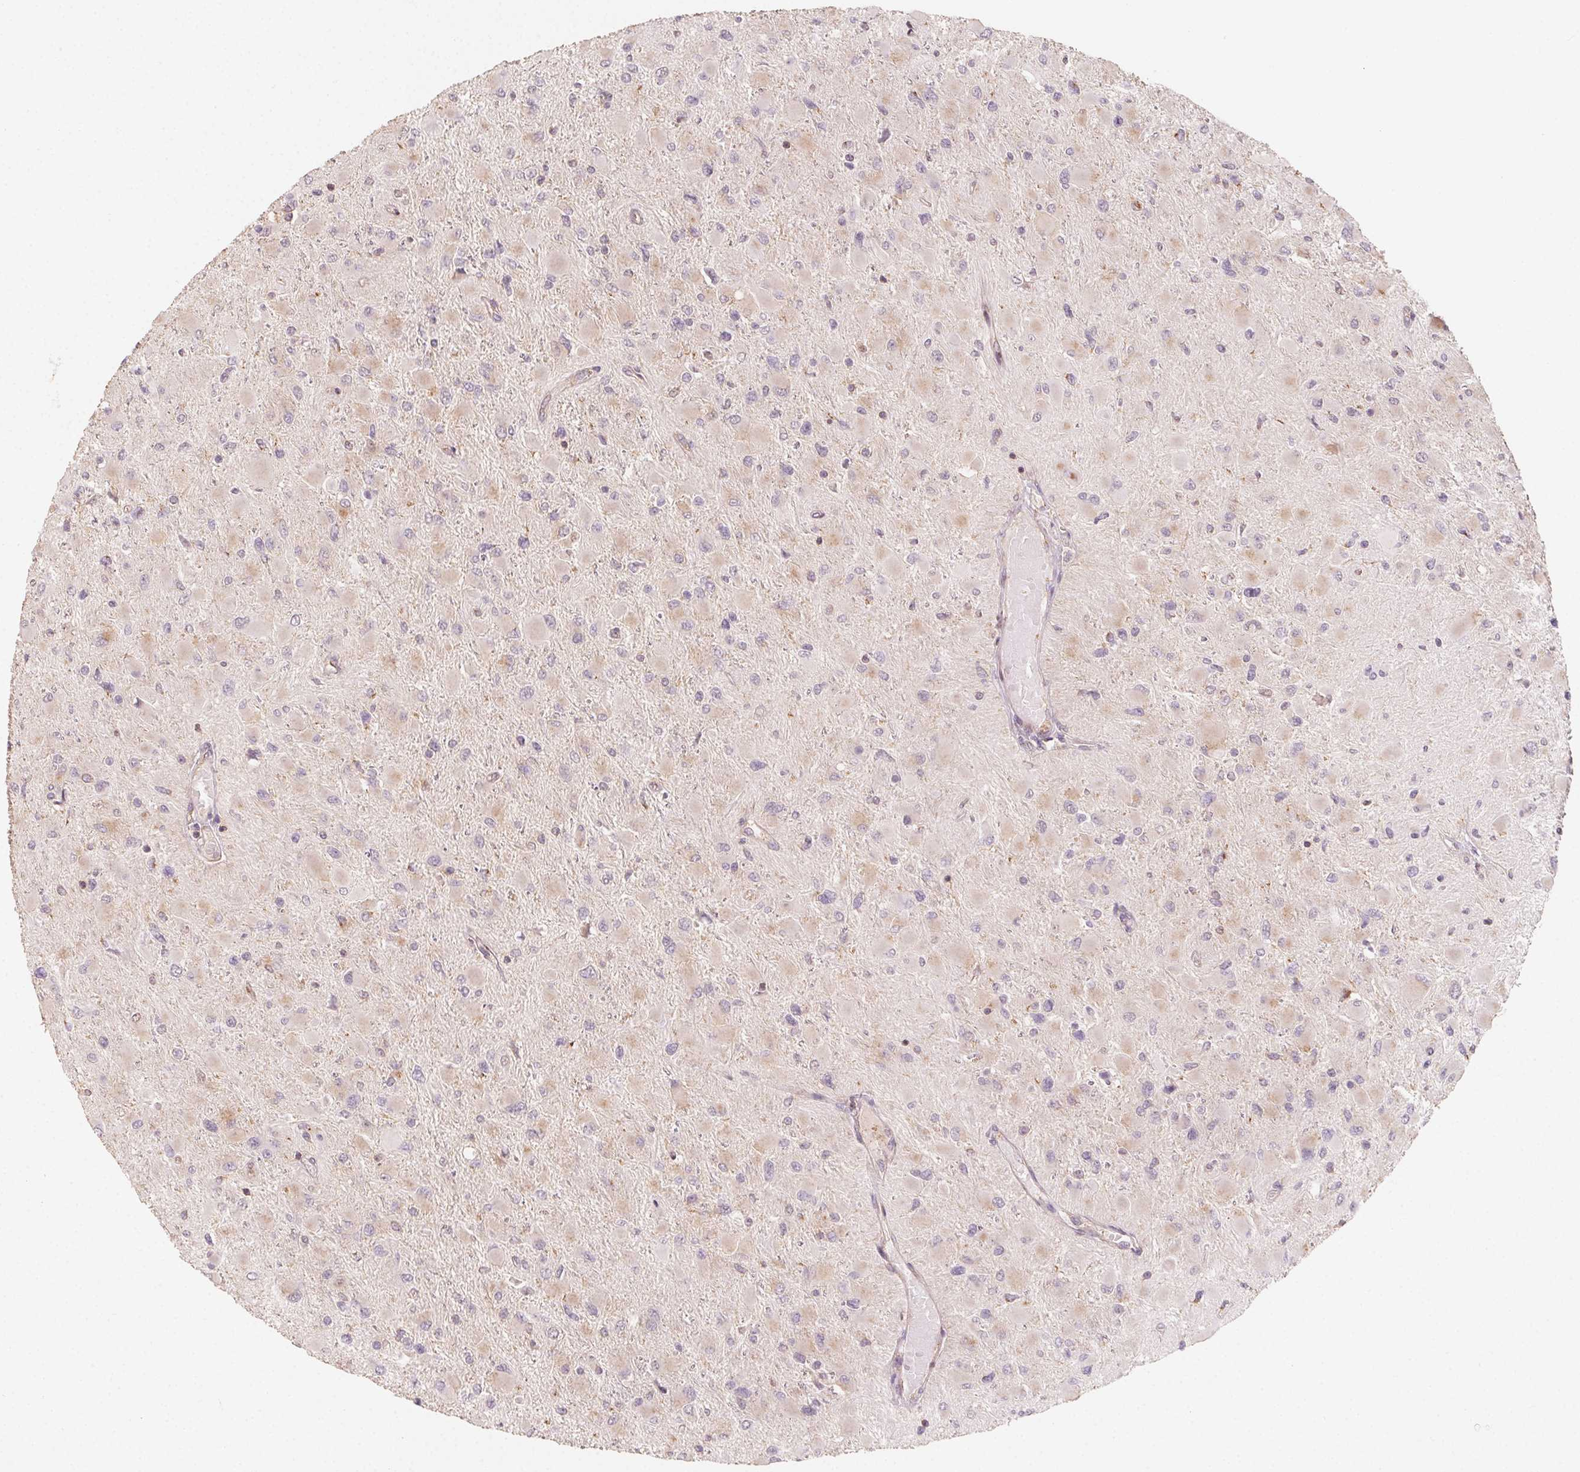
{"staining": {"intensity": "negative", "quantity": "none", "location": "none"}, "tissue": "glioma", "cell_type": "Tumor cells", "image_type": "cancer", "snomed": [{"axis": "morphology", "description": "Glioma, malignant, High grade"}, {"axis": "topography", "description": "Cerebral cortex"}], "caption": "High power microscopy histopathology image of an immunohistochemistry (IHC) image of glioma, revealing no significant staining in tumor cells.", "gene": "AP1S1", "patient": {"sex": "female", "age": 36}}